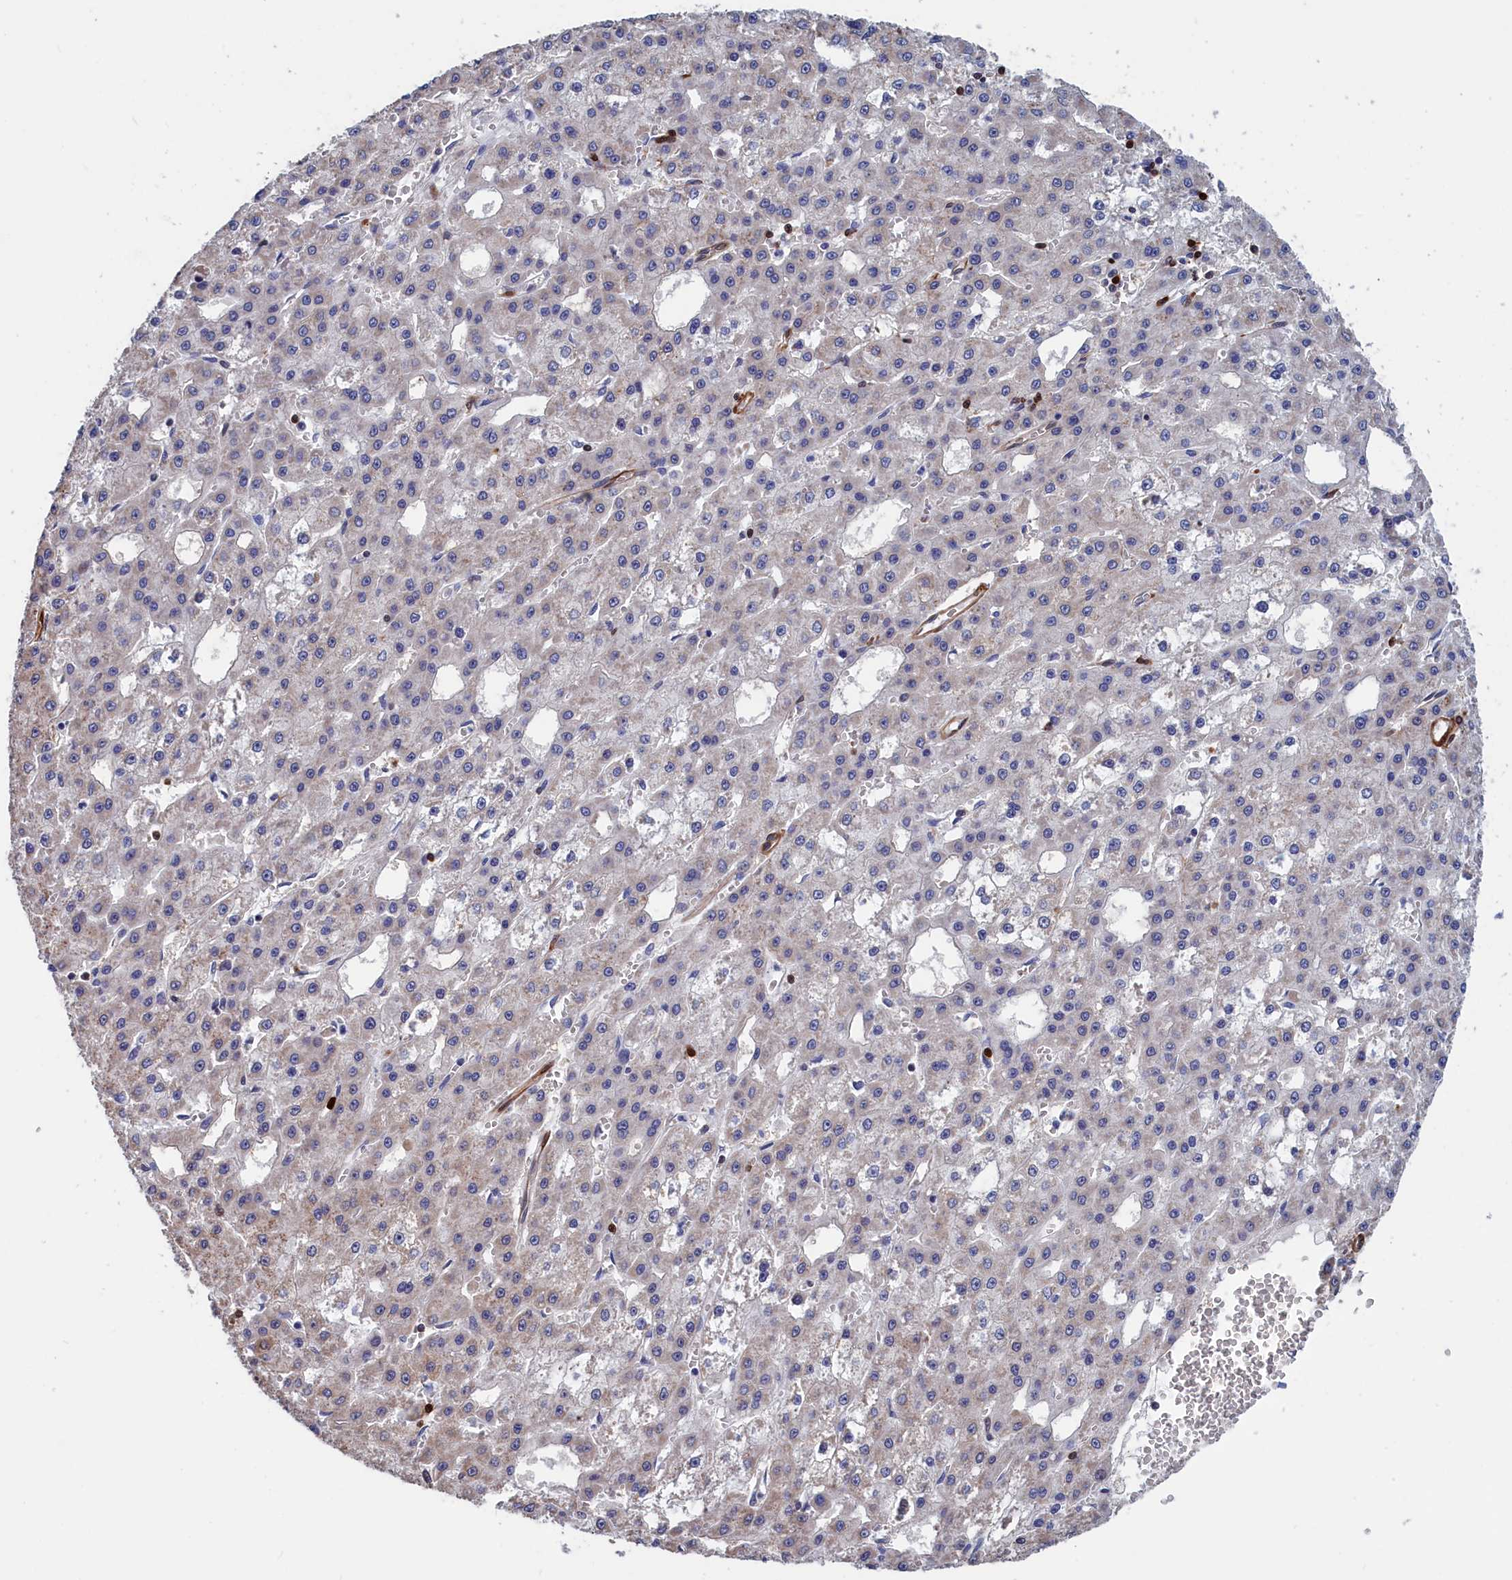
{"staining": {"intensity": "weak", "quantity": "25%-75%", "location": "cytoplasmic/membranous"}, "tissue": "liver cancer", "cell_type": "Tumor cells", "image_type": "cancer", "snomed": [{"axis": "morphology", "description": "Carcinoma, Hepatocellular, NOS"}, {"axis": "topography", "description": "Liver"}], "caption": "DAB immunohistochemical staining of human liver cancer (hepatocellular carcinoma) demonstrates weak cytoplasmic/membranous protein expression in approximately 25%-75% of tumor cells.", "gene": "CRIP1", "patient": {"sex": "male", "age": 47}}